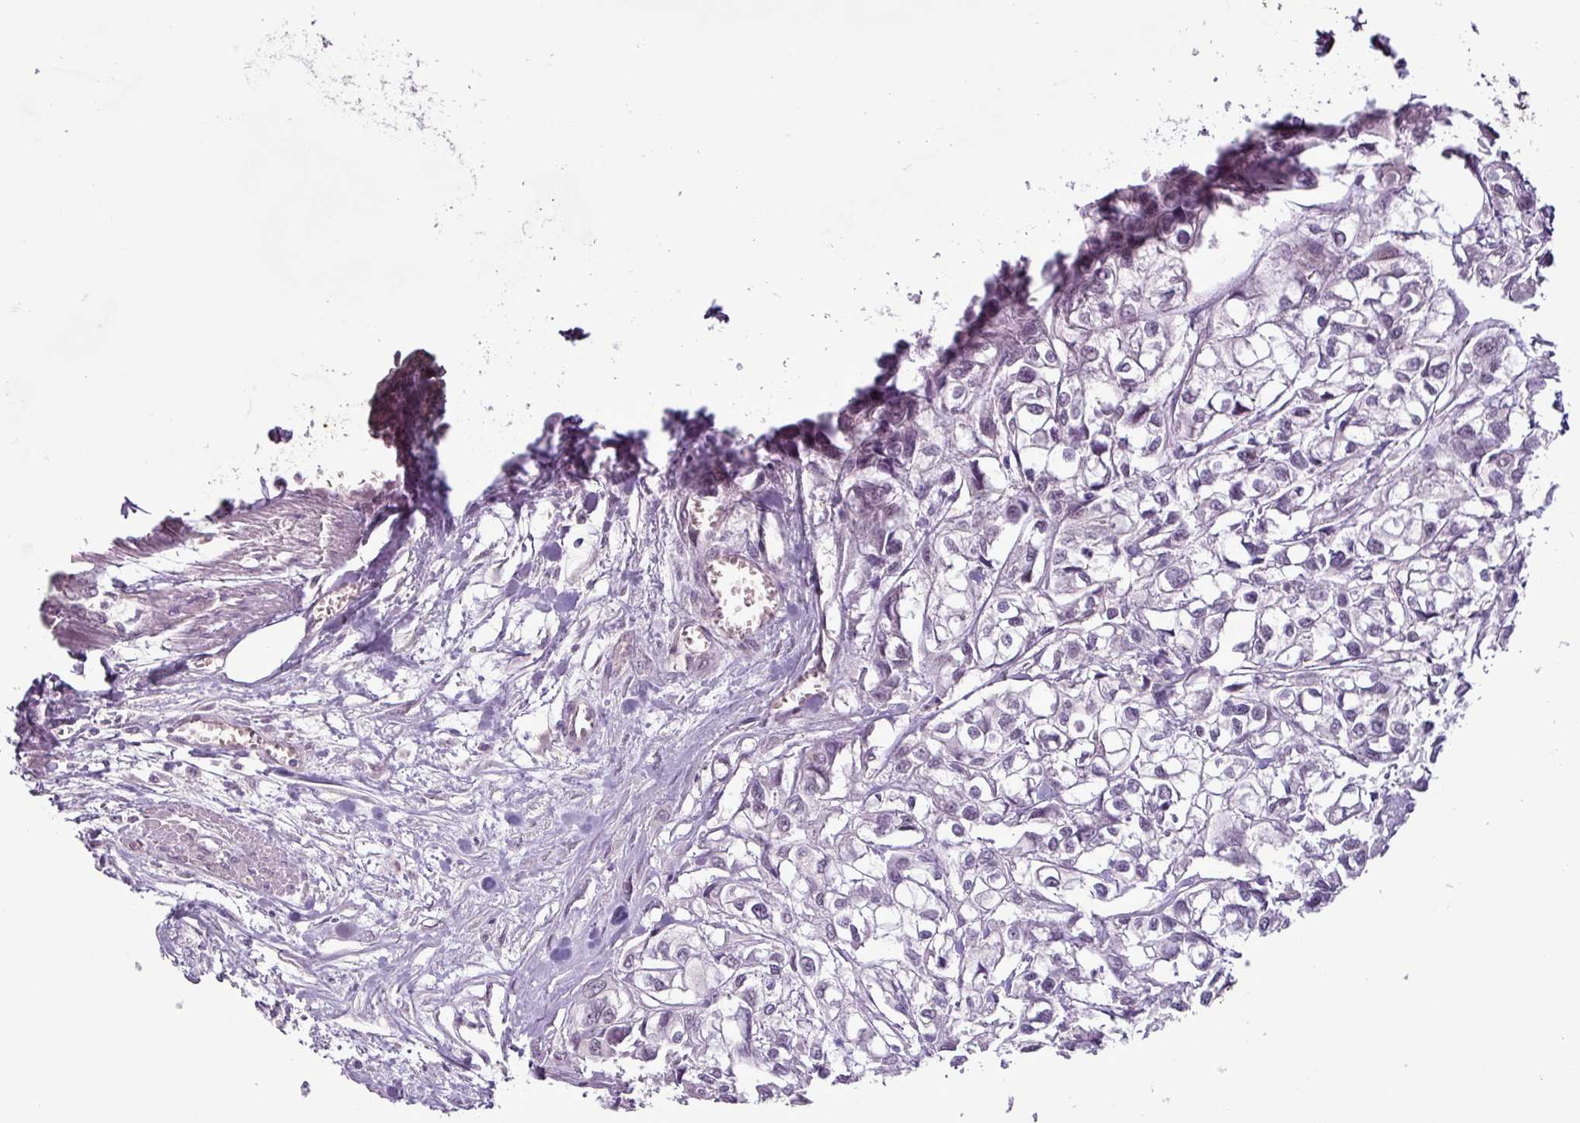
{"staining": {"intensity": "negative", "quantity": "none", "location": "none"}, "tissue": "urothelial cancer", "cell_type": "Tumor cells", "image_type": "cancer", "snomed": [{"axis": "morphology", "description": "Urothelial carcinoma, High grade"}, {"axis": "topography", "description": "Urinary bladder"}], "caption": "The photomicrograph exhibits no staining of tumor cells in urothelial cancer.", "gene": "C9orf24", "patient": {"sex": "male", "age": 67}}